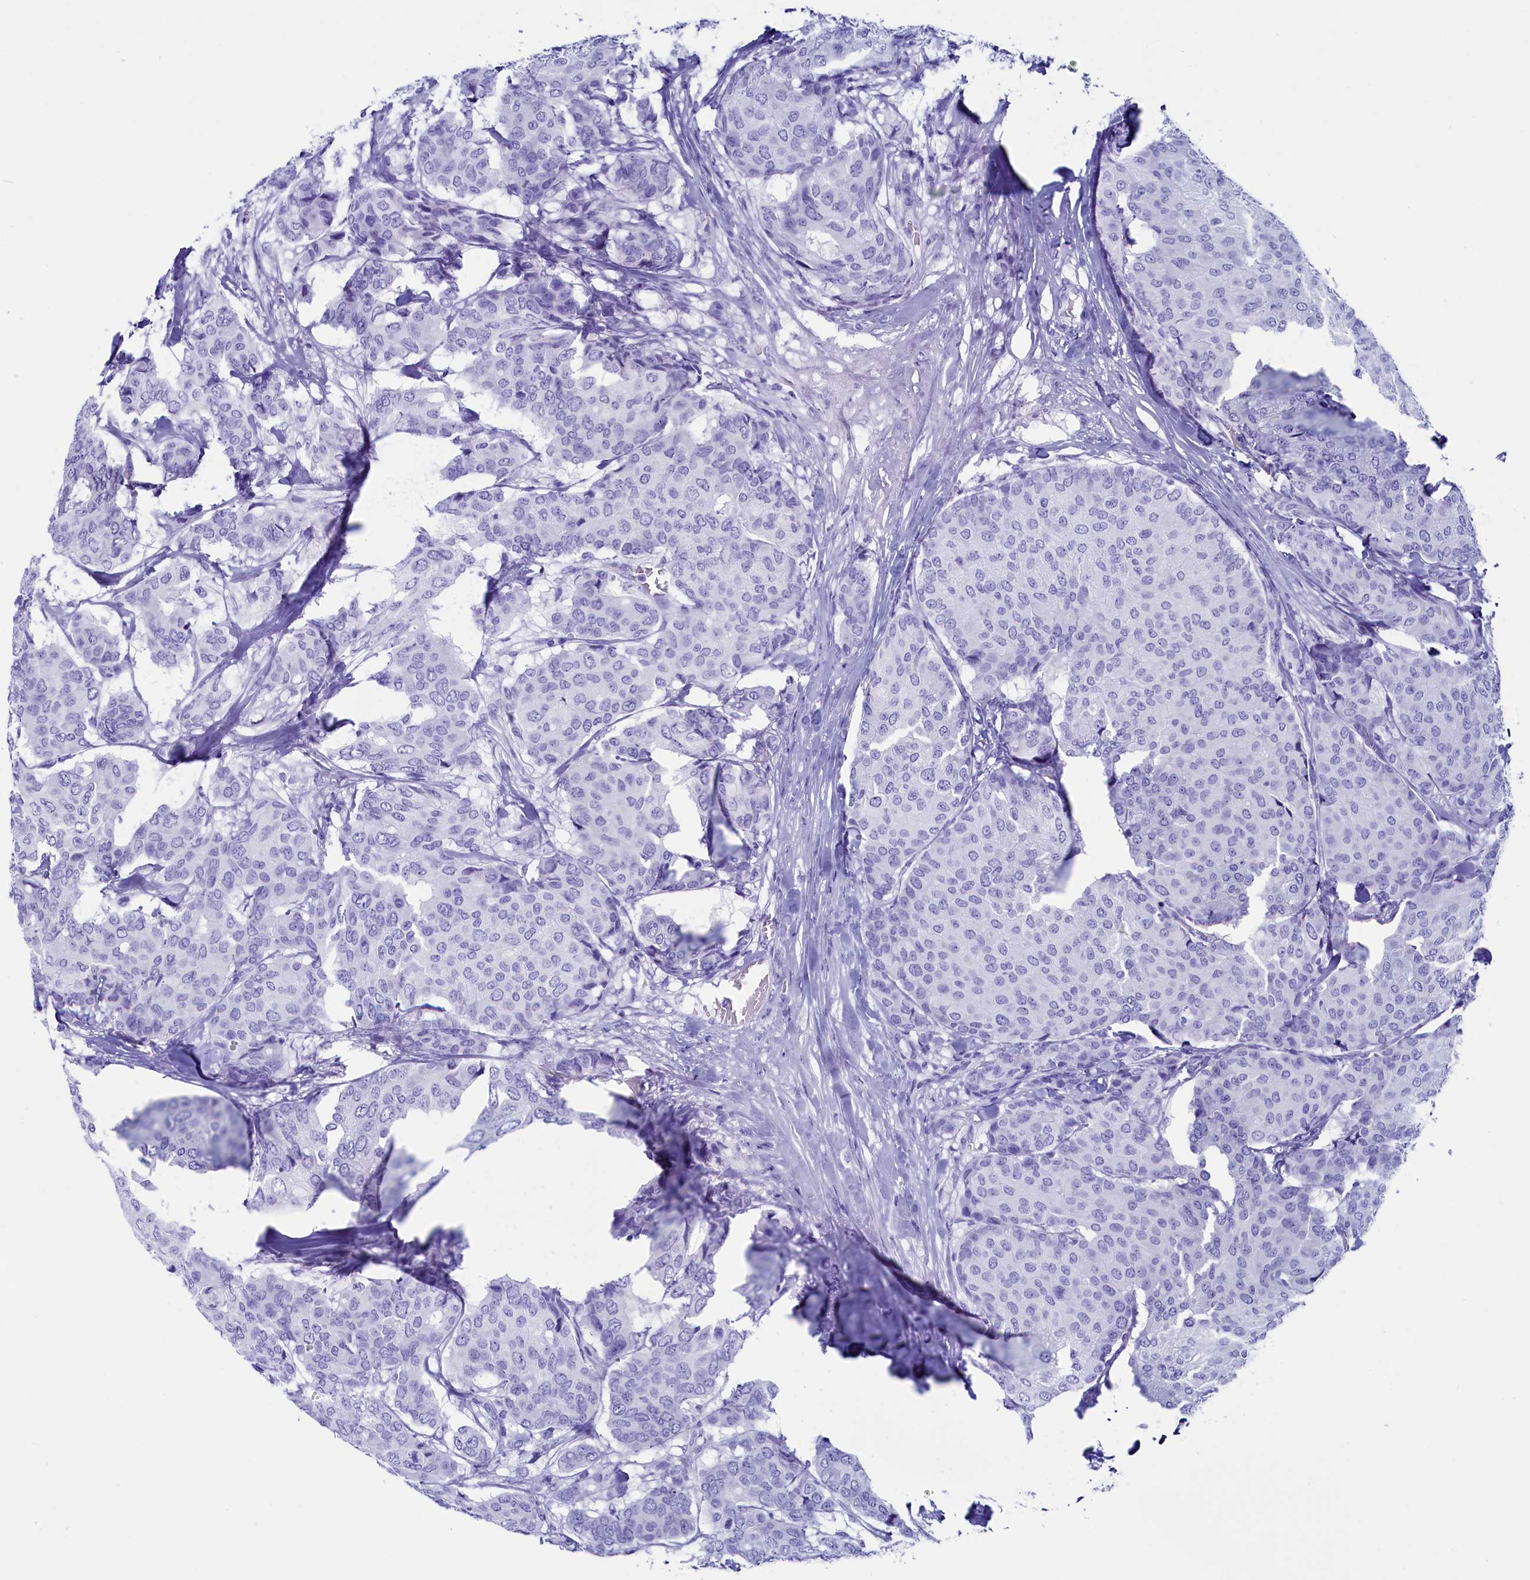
{"staining": {"intensity": "negative", "quantity": "none", "location": "none"}, "tissue": "breast cancer", "cell_type": "Tumor cells", "image_type": "cancer", "snomed": [{"axis": "morphology", "description": "Duct carcinoma"}, {"axis": "topography", "description": "Breast"}], "caption": "High power microscopy image of an immunohistochemistry (IHC) image of breast cancer, revealing no significant expression in tumor cells. The staining is performed using DAB brown chromogen with nuclei counter-stained in using hematoxylin.", "gene": "ANKRD29", "patient": {"sex": "female", "age": 75}}